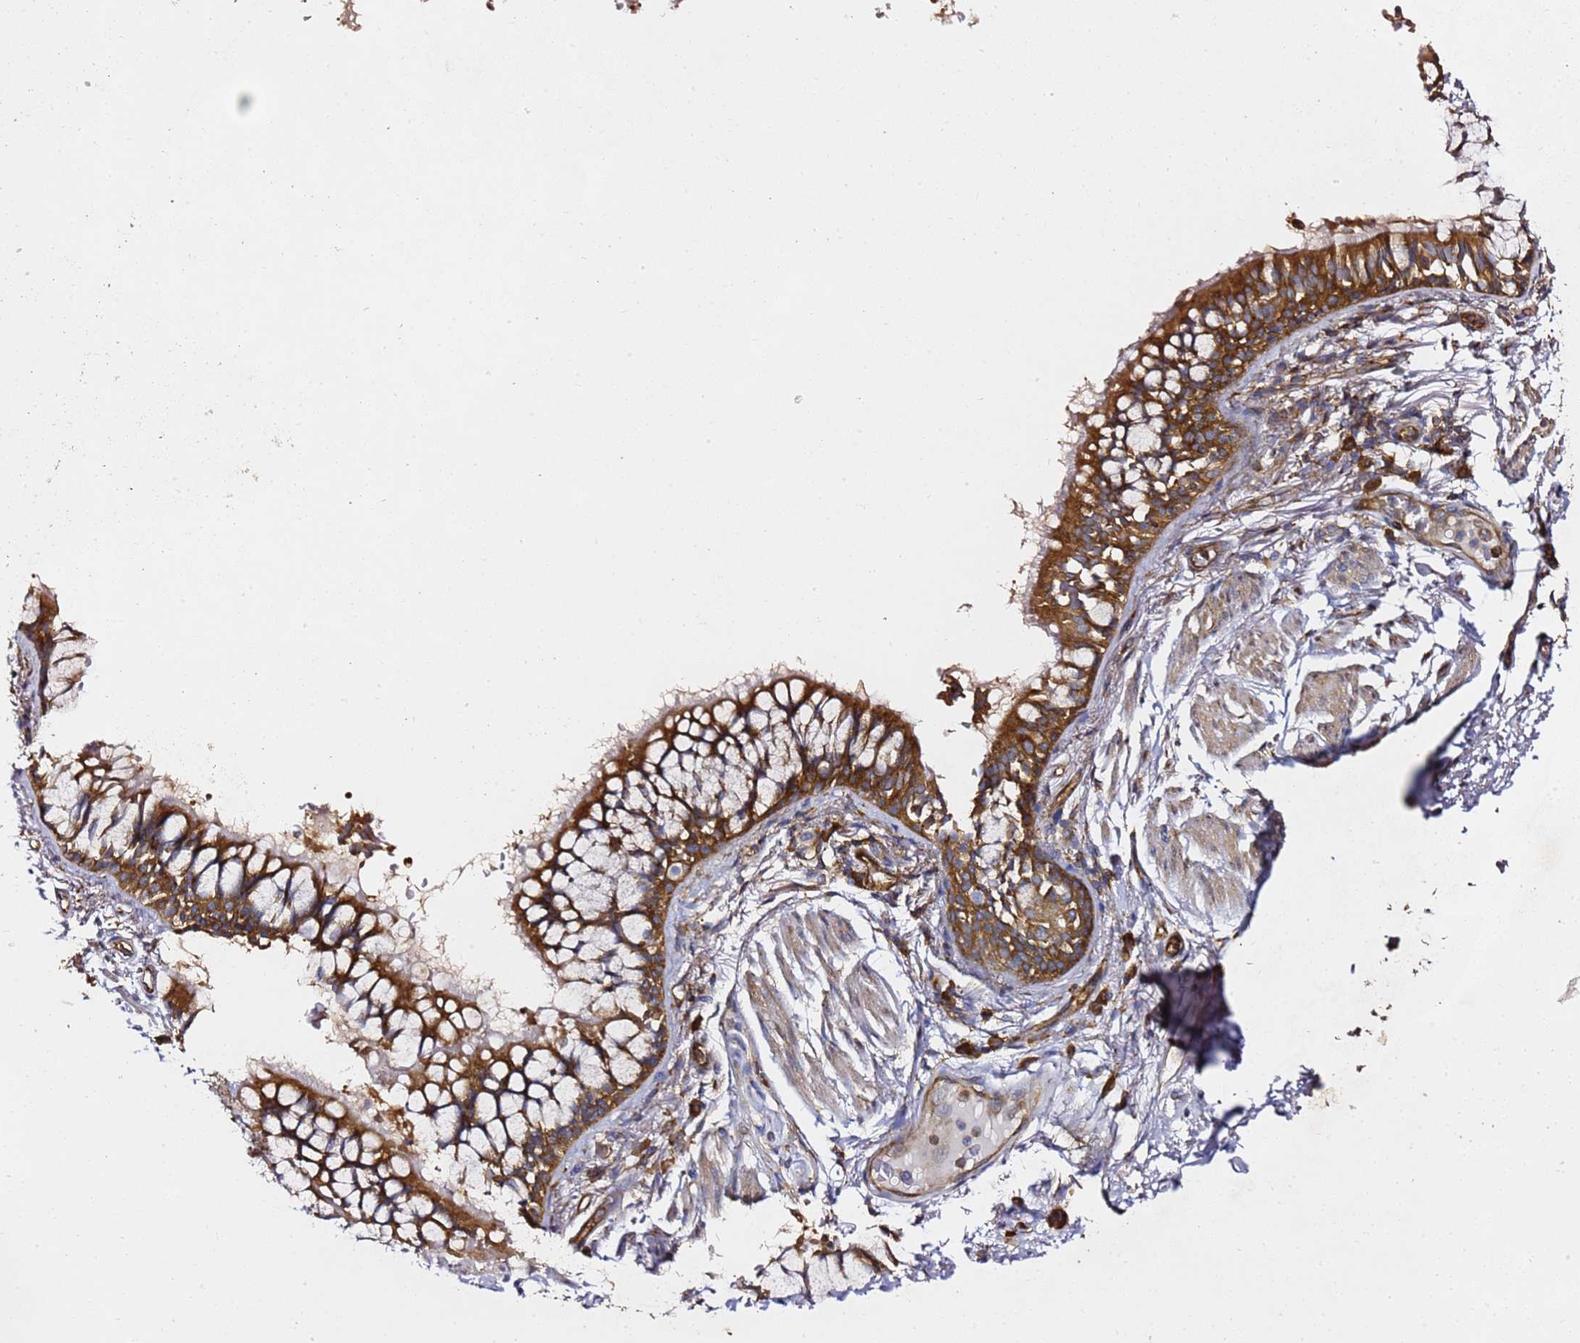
{"staining": {"intensity": "strong", "quantity": ">75%", "location": "cytoplasmic/membranous"}, "tissue": "bronchus", "cell_type": "Respiratory epithelial cells", "image_type": "normal", "snomed": [{"axis": "morphology", "description": "Normal tissue, NOS"}, {"axis": "topography", "description": "Bronchus"}], "caption": "A micrograph showing strong cytoplasmic/membranous positivity in about >75% of respiratory epithelial cells in unremarkable bronchus, as visualized by brown immunohistochemical staining.", "gene": "TPST1", "patient": {"sex": "male", "age": 70}}